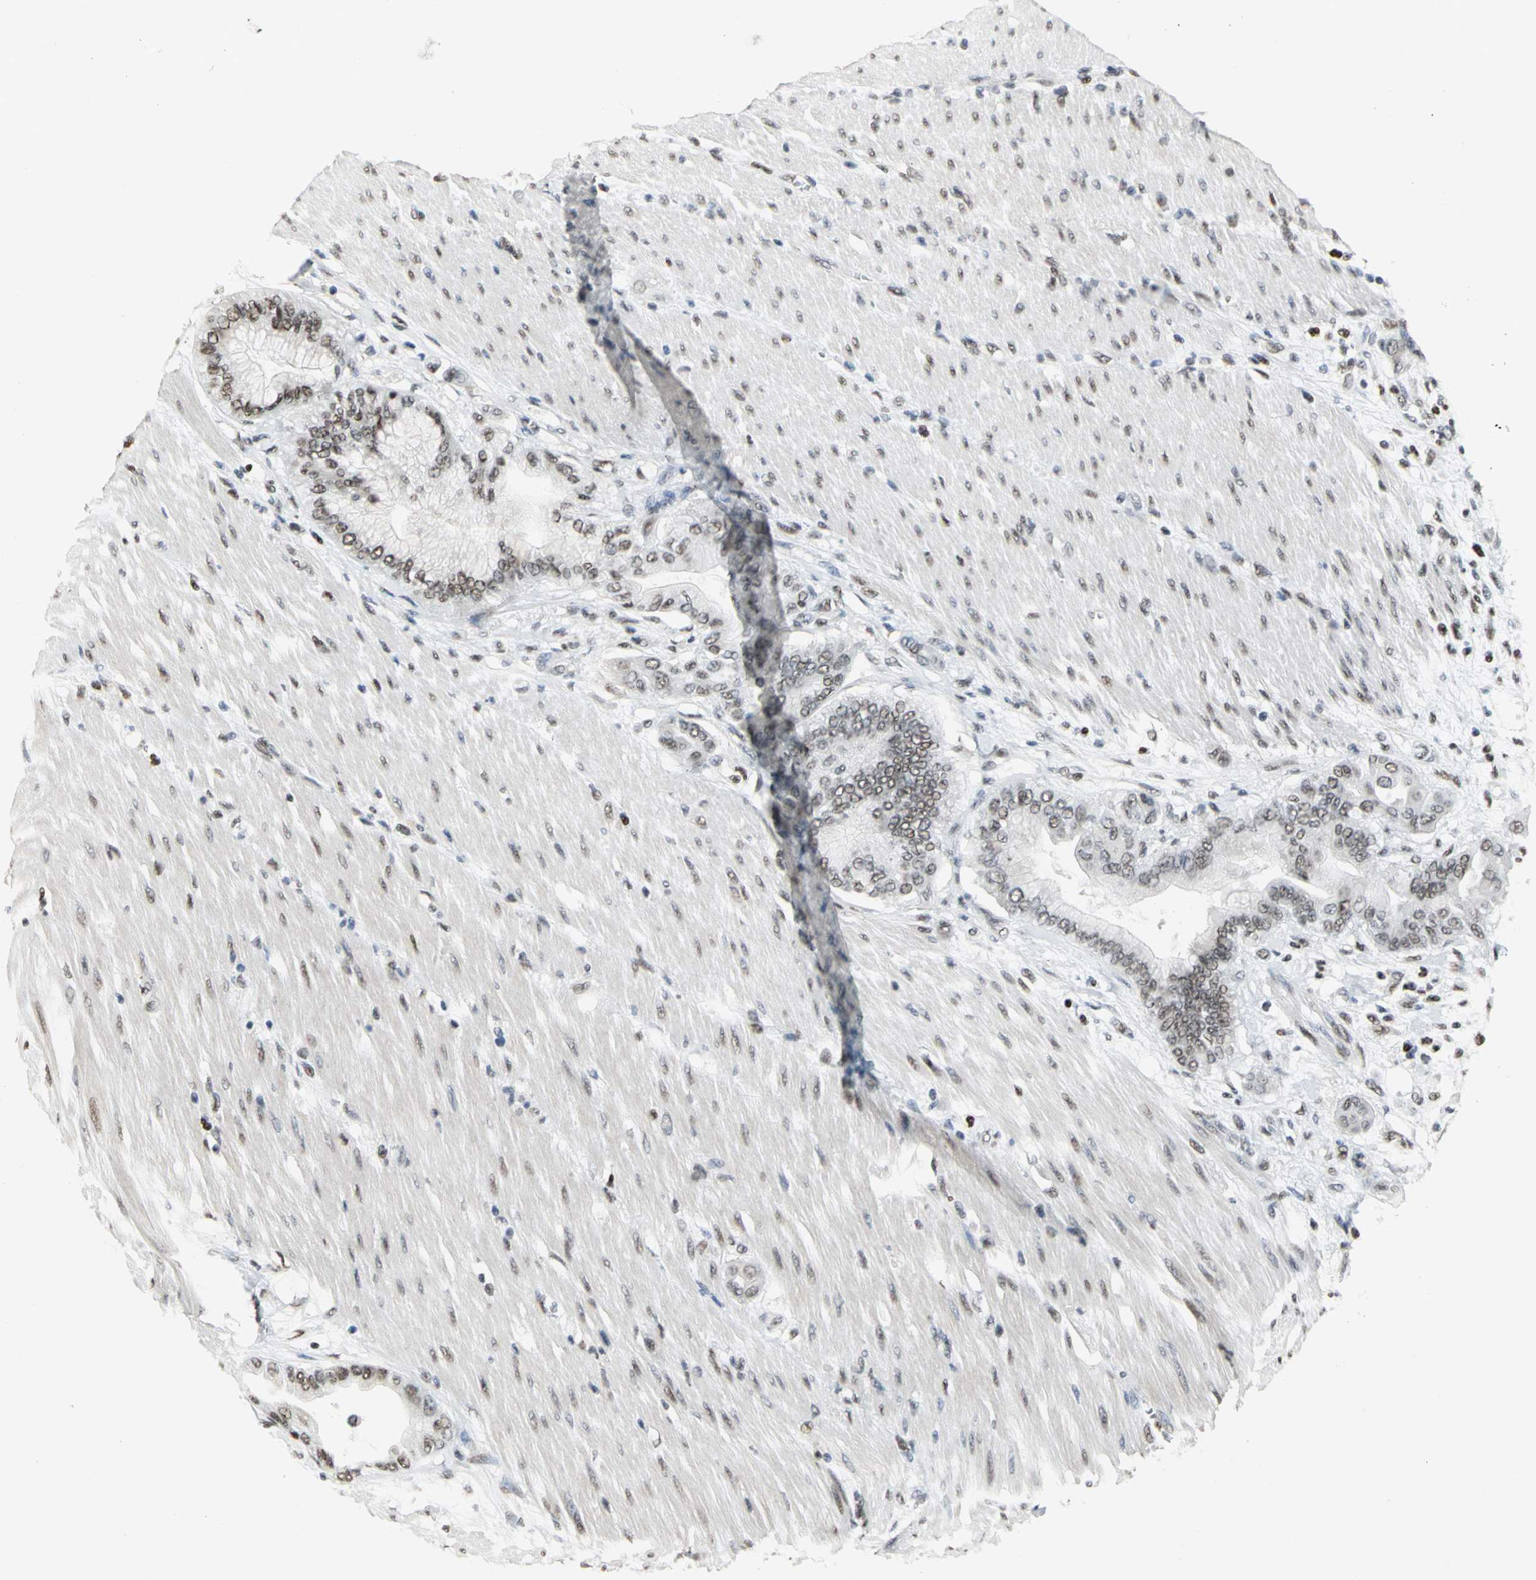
{"staining": {"intensity": "moderate", "quantity": ">75%", "location": "nuclear"}, "tissue": "pancreatic cancer", "cell_type": "Tumor cells", "image_type": "cancer", "snomed": [{"axis": "morphology", "description": "Adenocarcinoma, NOS"}, {"axis": "morphology", "description": "Adenocarcinoma, metastatic, NOS"}, {"axis": "topography", "description": "Lymph node"}, {"axis": "topography", "description": "Pancreas"}, {"axis": "topography", "description": "Duodenum"}], "caption": "Protein staining displays moderate nuclear positivity in approximately >75% of tumor cells in pancreatic cancer (adenocarcinoma).", "gene": "CCDC88C", "patient": {"sex": "female", "age": 64}}